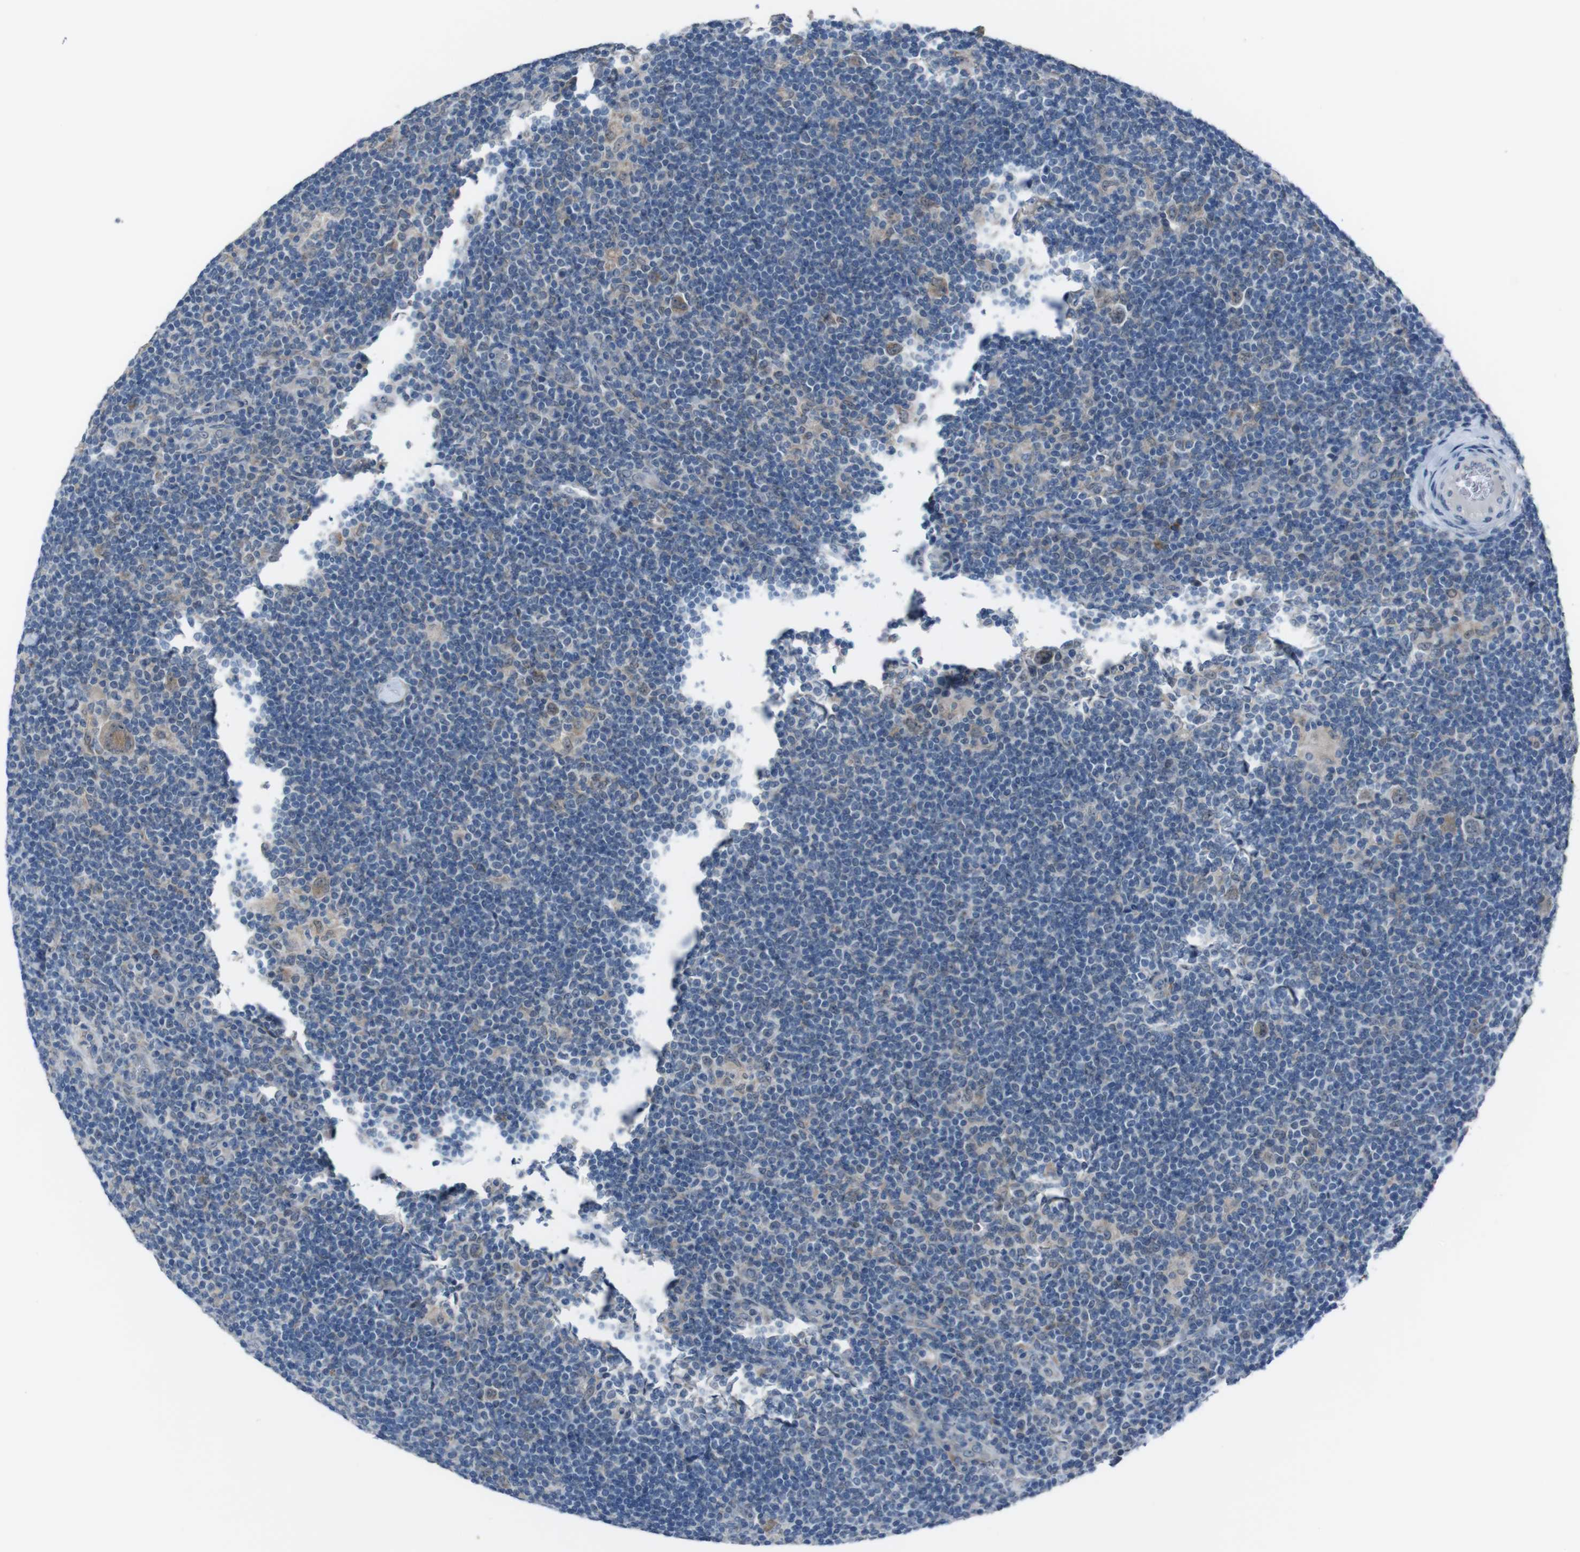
{"staining": {"intensity": "moderate", "quantity": ">75%", "location": "cytoplasmic/membranous"}, "tissue": "lymphoma", "cell_type": "Tumor cells", "image_type": "cancer", "snomed": [{"axis": "morphology", "description": "Hodgkin's disease, NOS"}, {"axis": "topography", "description": "Lymph node"}], "caption": "Tumor cells display medium levels of moderate cytoplasmic/membranous expression in approximately >75% of cells in lymphoma.", "gene": "CDH22", "patient": {"sex": "female", "age": 57}}